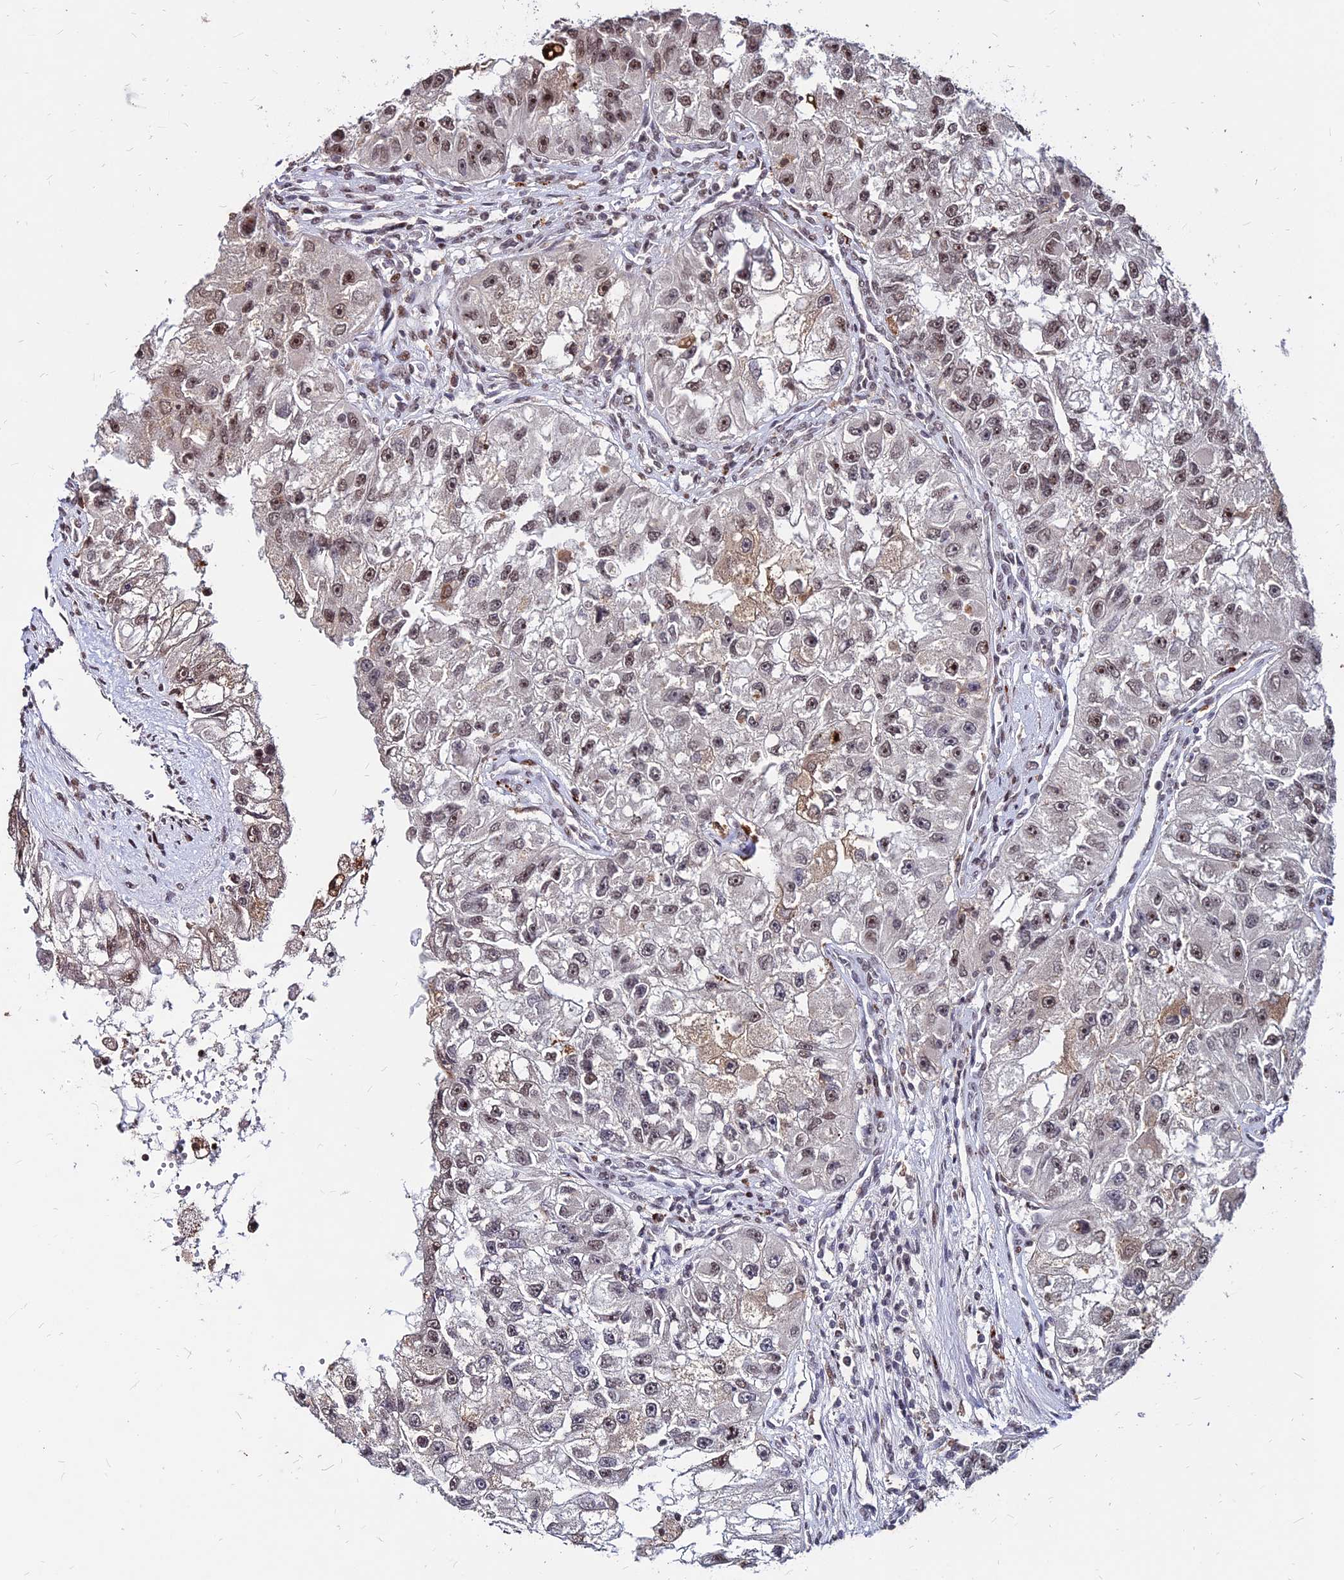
{"staining": {"intensity": "weak", "quantity": "25%-75%", "location": "nuclear"}, "tissue": "renal cancer", "cell_type": "Tumor cells", "image_type": "cancer", "snomed": [{"axis": "morphology", "description": "Adenocarcinoma, NOS"}, {"axis": "topography", "description": "Kidney"}], "caption": "High-magnification brightfield microscopy of renal cancer (adenocarcinoma) stained with DAB (brown) and counterstained with hematoxylin (blue). tumor cells exhibit weak nuclear staining is identified in about25%-75% of cells.", "gene": "ZBED4", "patient": {"sex": "male", "age": 63}}